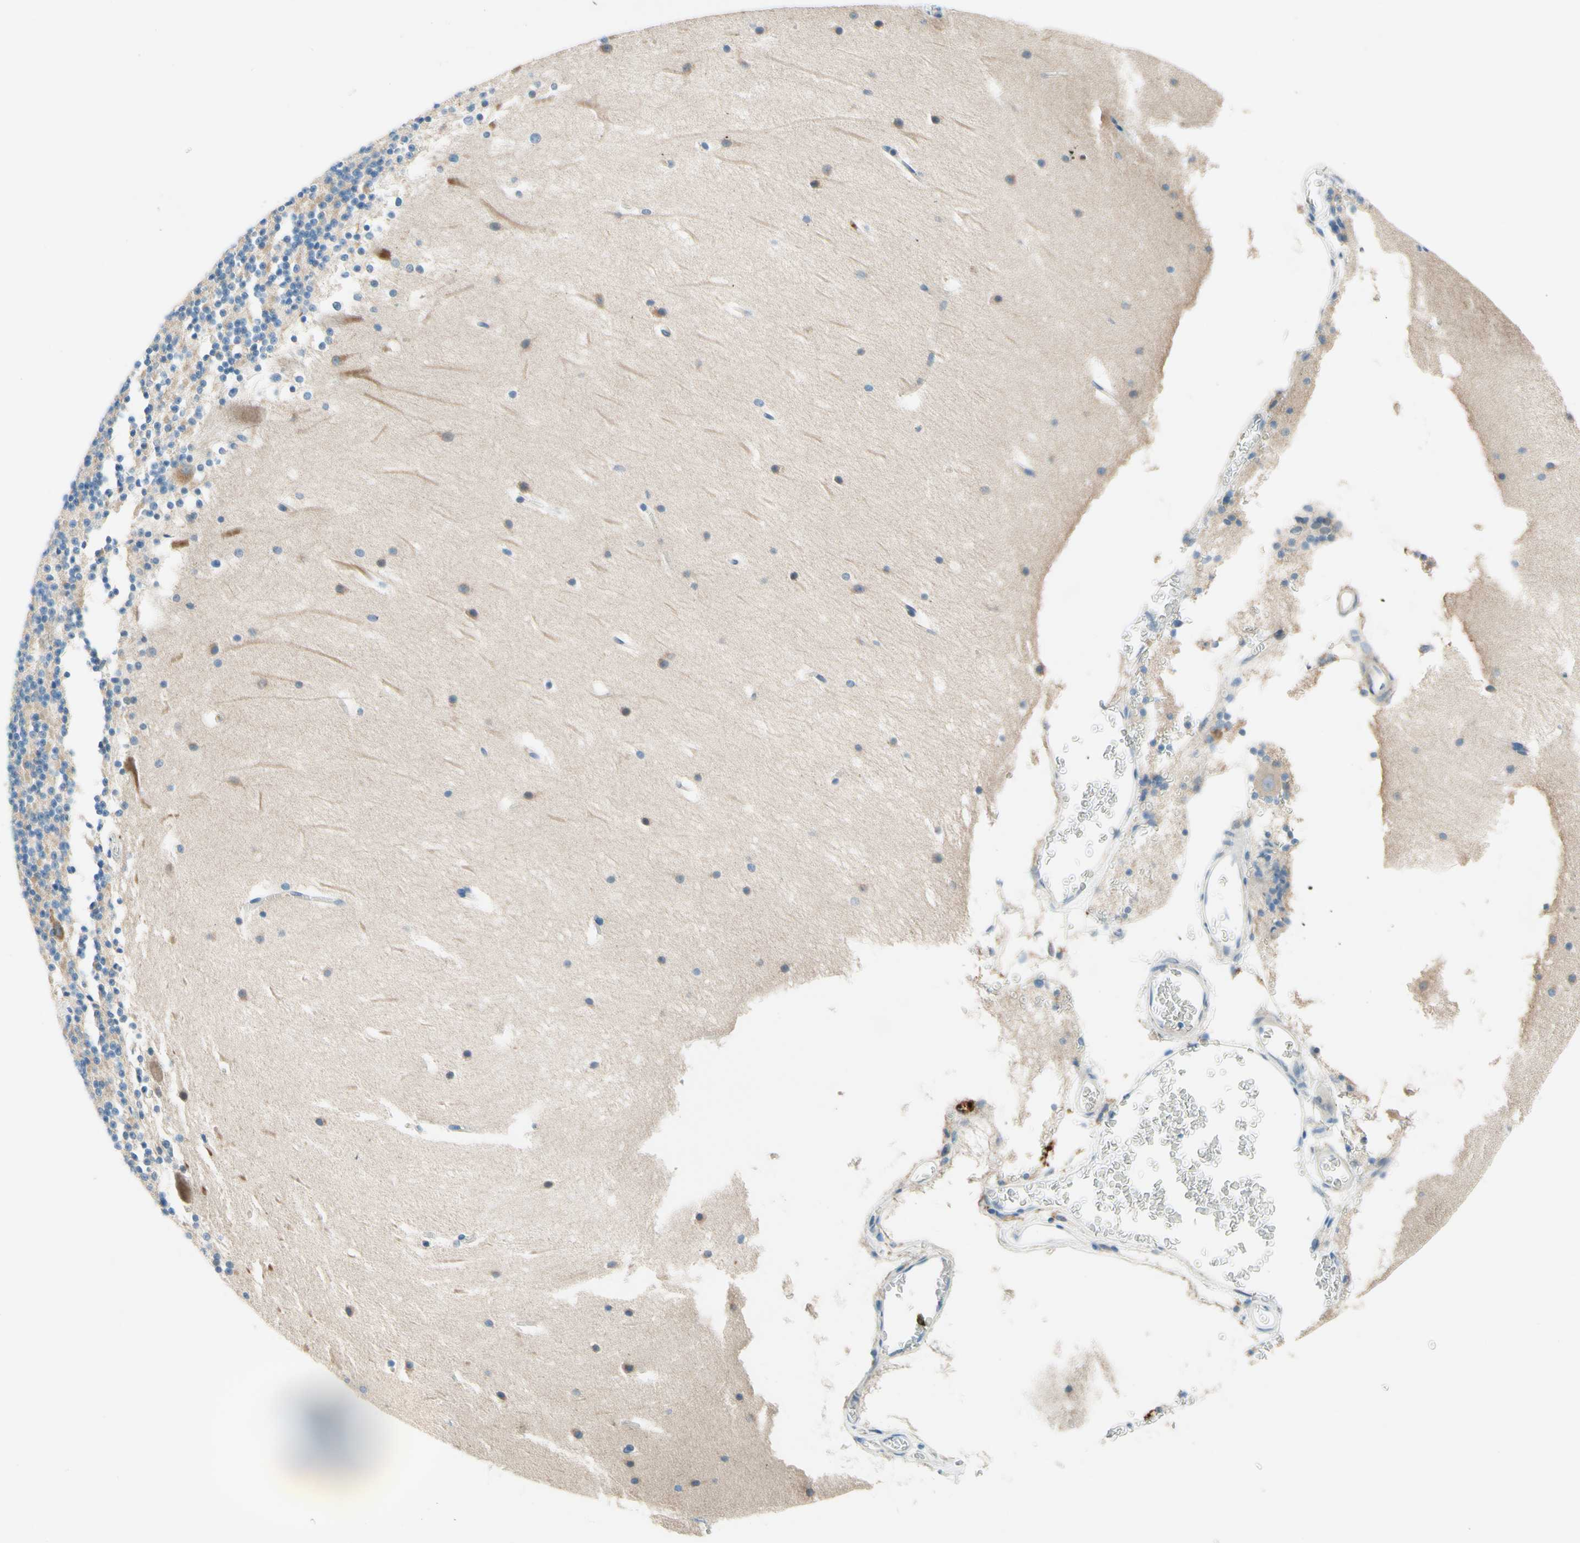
{"staining": {"intensity": "weak", "quantity": "<25%", "location": "cytoplasmic/membranous"}, "tissue": "cerebellum", "cell_type": "Cells in granular layer", "image_type": "normal", "snomed": [{"axis": "morphology", "description": "Normal tissue, NOS"}, {"axis": "topography", "description": "Cerebellum"}], "caption": "Image shows no significant protein expression in cells in granular layer of normal cerebellum.", "gene": "SIGLEC9", "patient": {"sex": "male", "age": 45}}